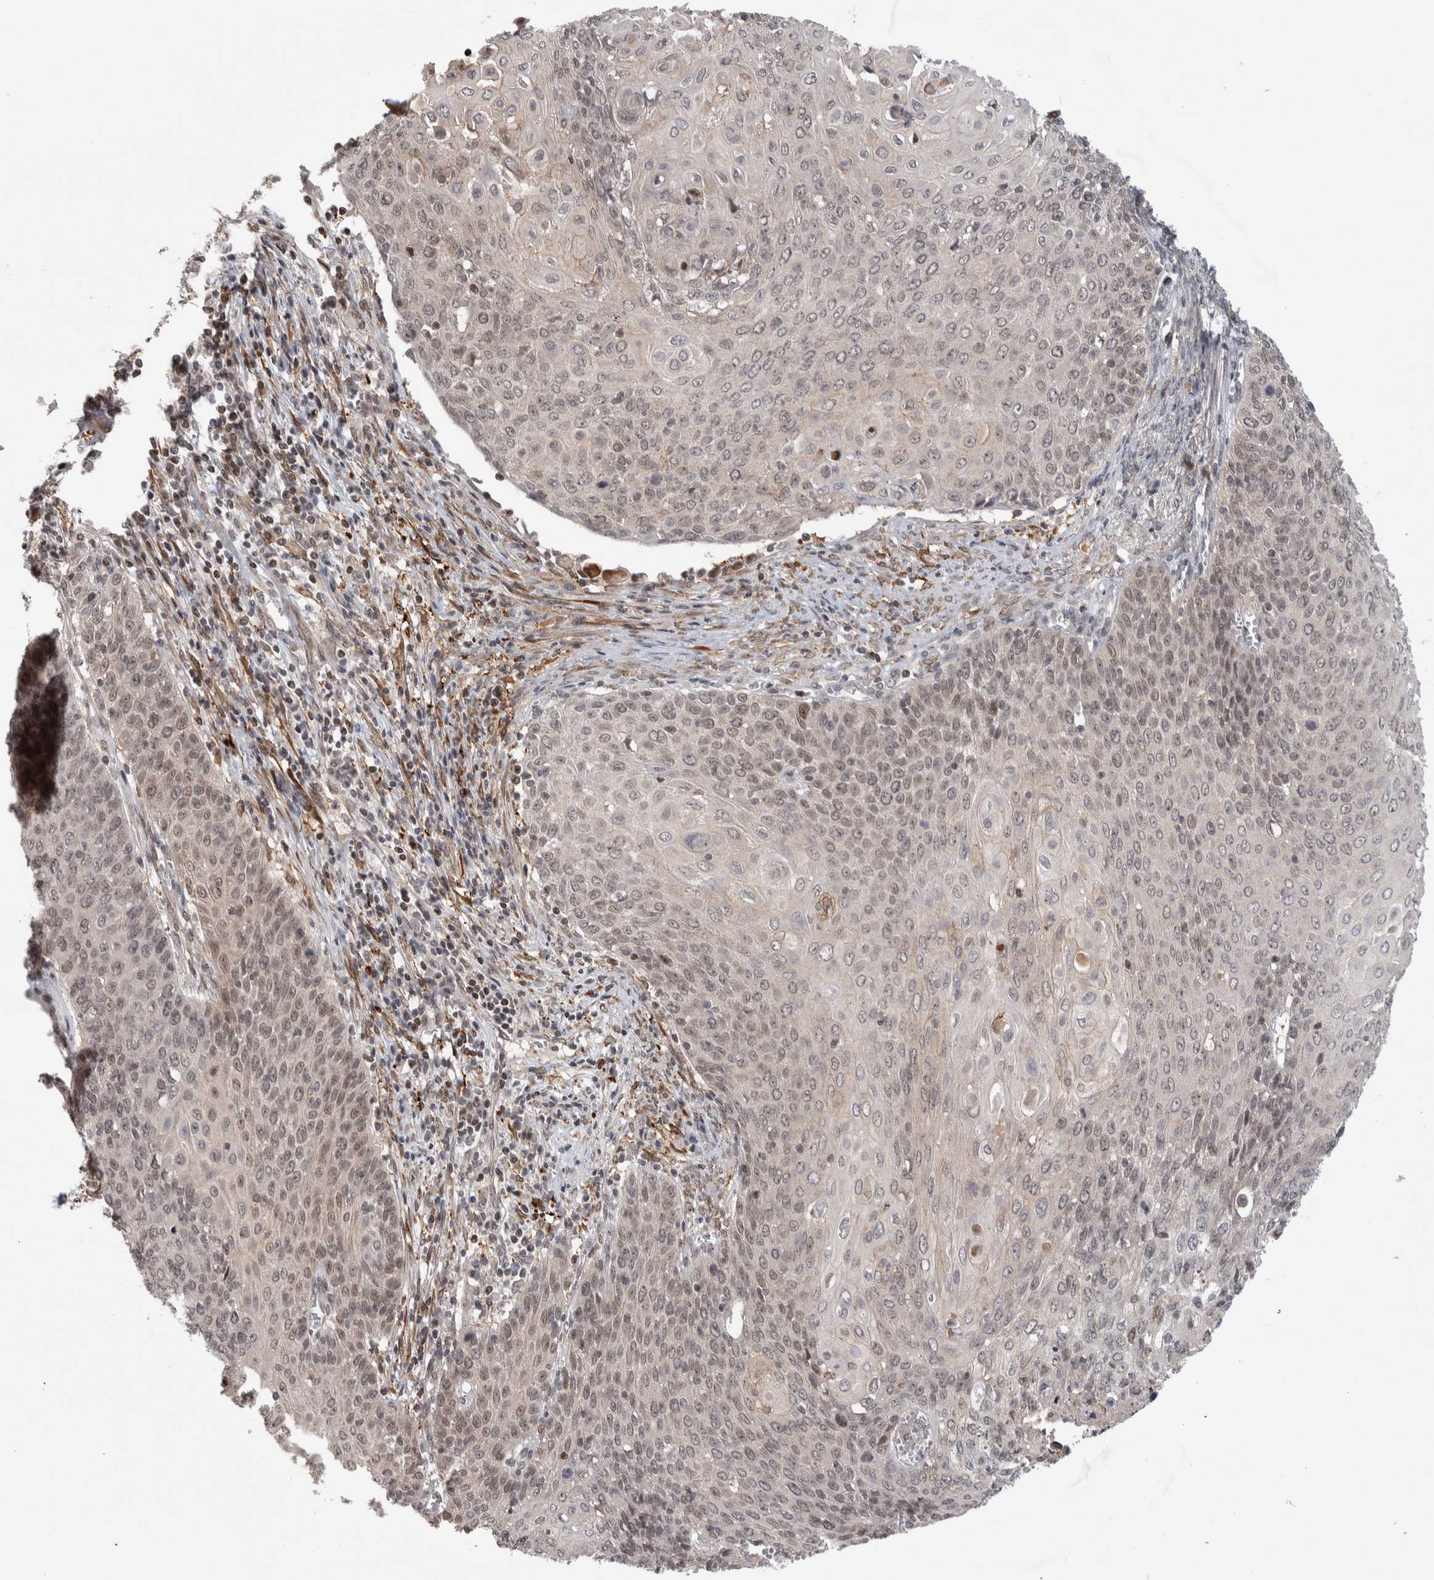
{"staining": {"intensity": "weak", "quantity": "25%-75%", "location": "nuclear"}, "tissue": "cervical cancer", "cell_type": "Tumor cells", "image_type": "cancer", "snomed": [{"axis": "morphology", "description": "Squamous cell carcinoma, NOS"}, {"axis": "topography", "description": "Cervix"}], "caption": "Brown immunohistochemical staining in human cervical cancer reveals weak nuclear expression in approximately 25%-75% of tumor cells. (Stains: DAB in brown, nuclei in blue, Microscopy: brightfield microscopy at high magnification).", "gene": "ZSCAN21", "patient": {"sex": "female", "age": 39}}